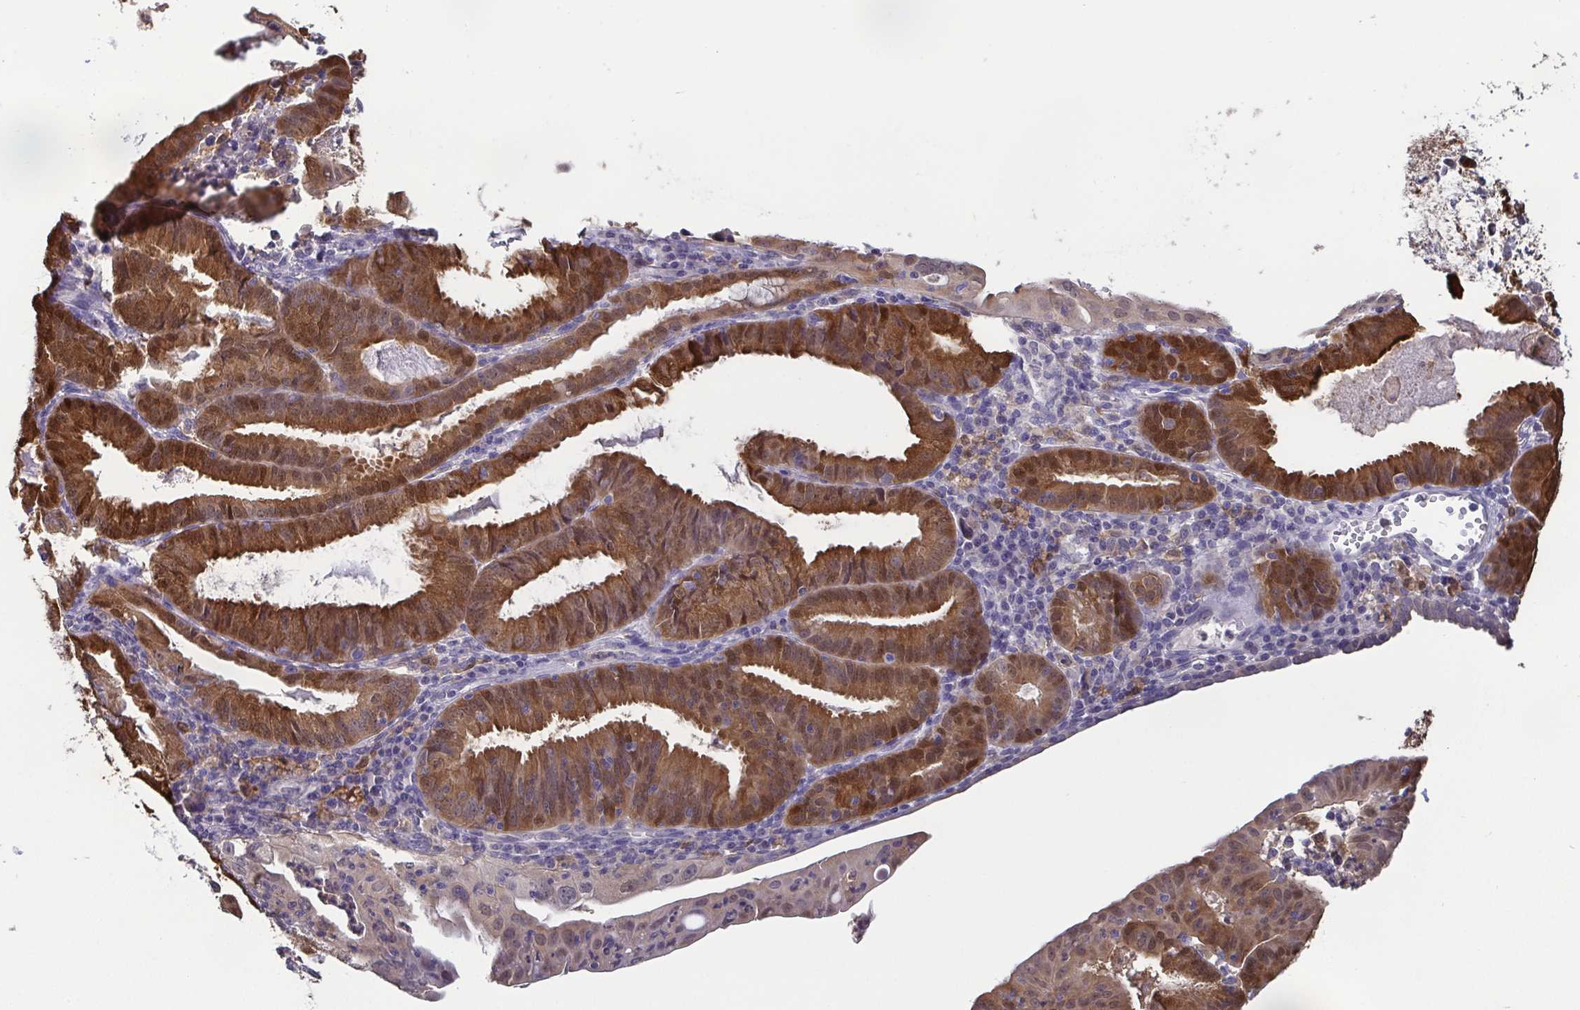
{"staining": {"intensity": "strong", "quantity": ">75%", "location": "cytoplasmic/membranous"}, "tissue": "endometrial cancer", "cell_type": "Tumor cells", "image_type": "cancer", "snomed": [{"axis": "morphology", "description": "Adenocarcinoma, NOS"}, {"axis": "topography", "description": "Endometrium"}], "caption": "Protein analysis of endometrial cancer (adenocarcinoma) tissue exhibits strong cytoplasmic/membranous staining in about >75% of tumor cells.", "gene": "IDH1", "patient": {"sex": "female", "age": 60}}